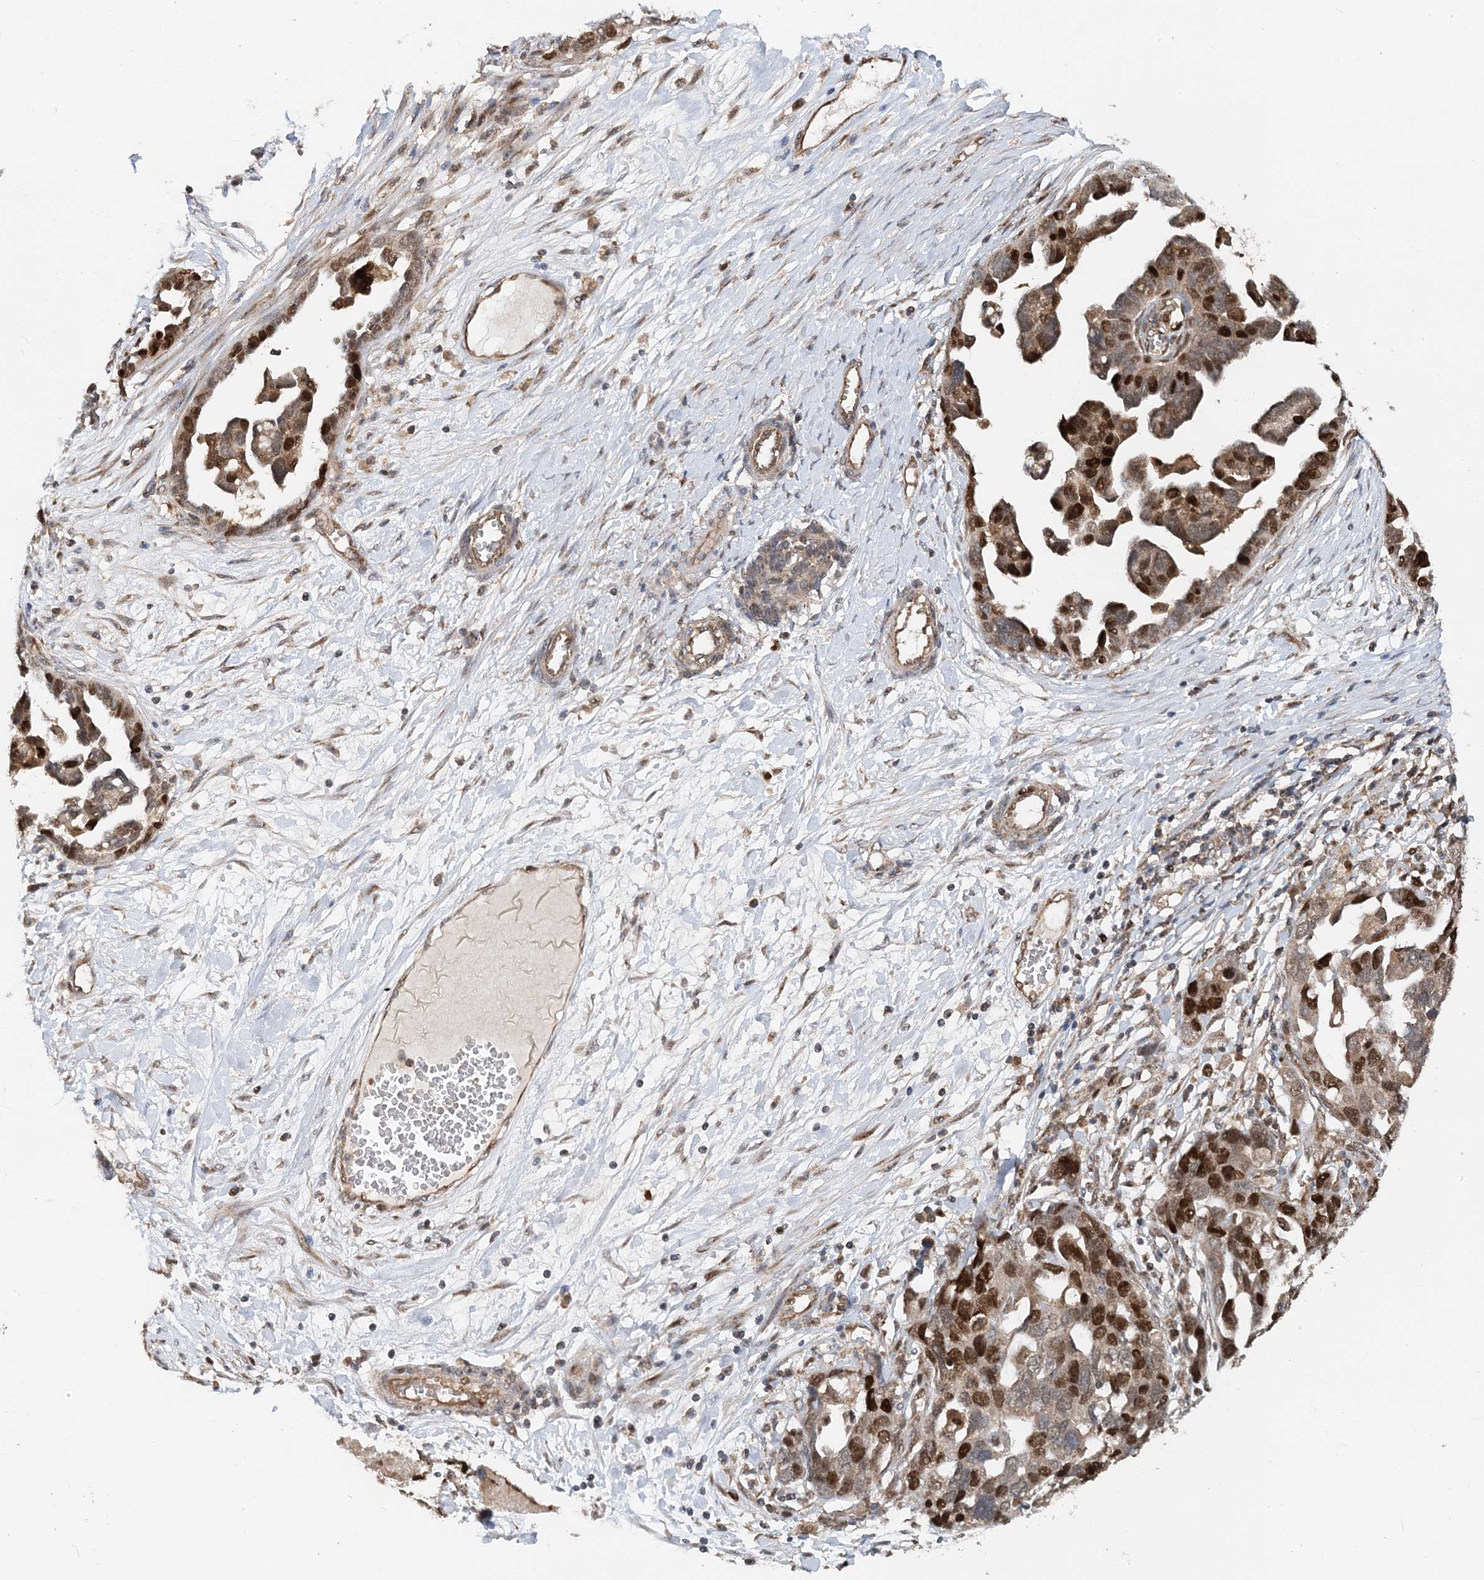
{"staining": {"intensity": "strong", "quantity": ">75%", "location": "nuclear"}, "tissue": "ovarian cancer", "cell_type": "Tumor cells", "image_type": "cancer", "snomed": [{"axis": "morphology", "description": "Cystadenocarcinoma, serous, NOS"}, {"axis": "topography", "description": "Ovary"}], "caption": "IHC of human ovarian cancer (serous cystadenocarcinoma) exhibits high levels of strong nuclear staining in about >75% of tumor cells. The protein of interest is stained brown, and the nuclei are stained in blue (DAB IHC with brightfield microscopy, high magnification).", "gene": "KIF4A", "patient": {"sex": "female", "age": 54}}